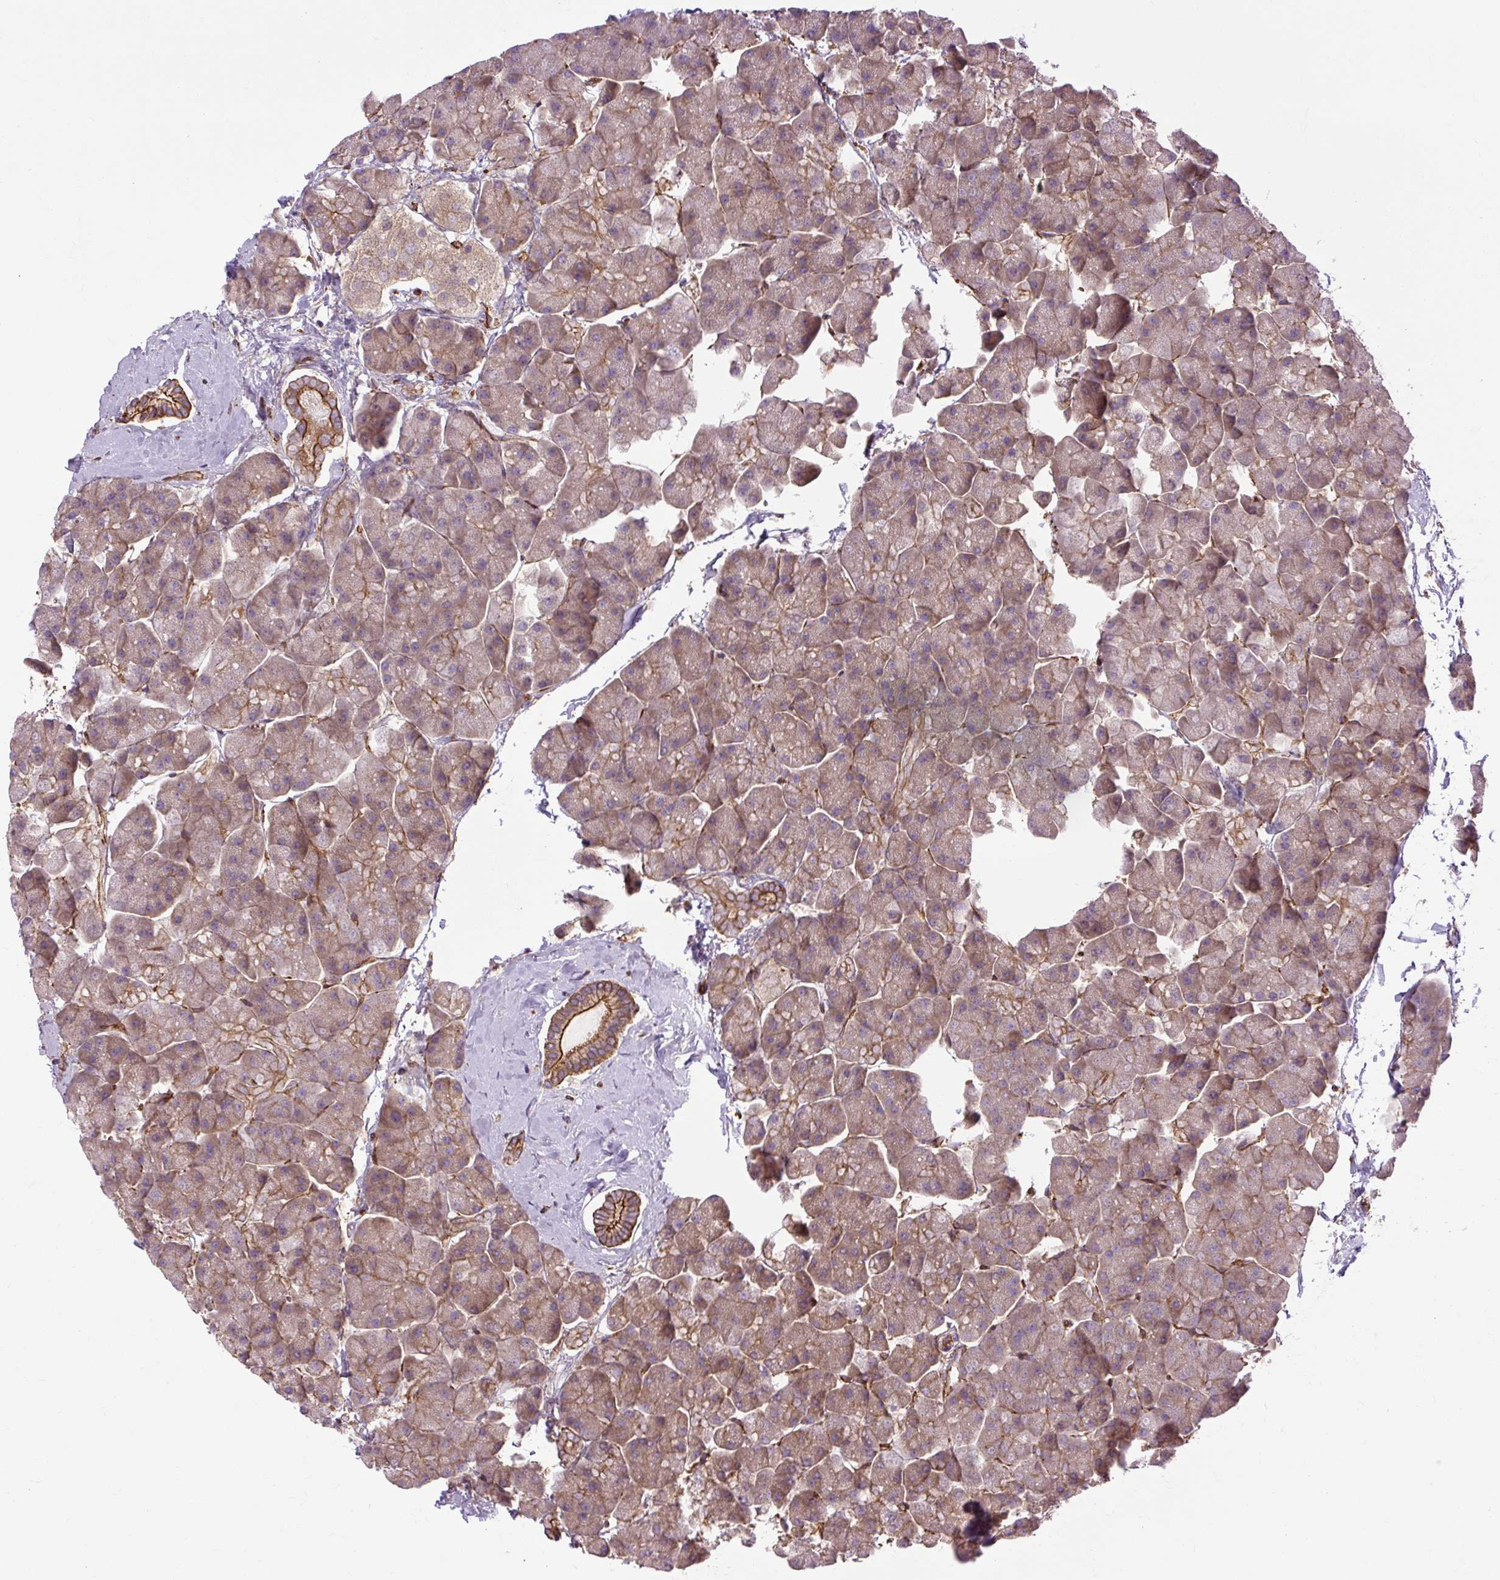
{"staining": {"intensity": "weak", "quantity": ">75%", "location": "cytoplasmic/membranous"}, "tissue": "pancreas", "cell_type": "Exocrine glandular cells", "image_type": "normal", "snomed": [{"axis": "morphology", "description": "Normal tissue, NOS"}, {"axis": "topography", "description": "Pancreas"}, {"axis": "topography", "description": "Peripheral nerve tissue"}], "caption": "Weak cytoplasmic/membranous expression is identified in about >75% of exocrine glandular cells in unremarkable pancreas.", "gene": "CCDC93", "patient": {"sex": "male", "age": 54}}